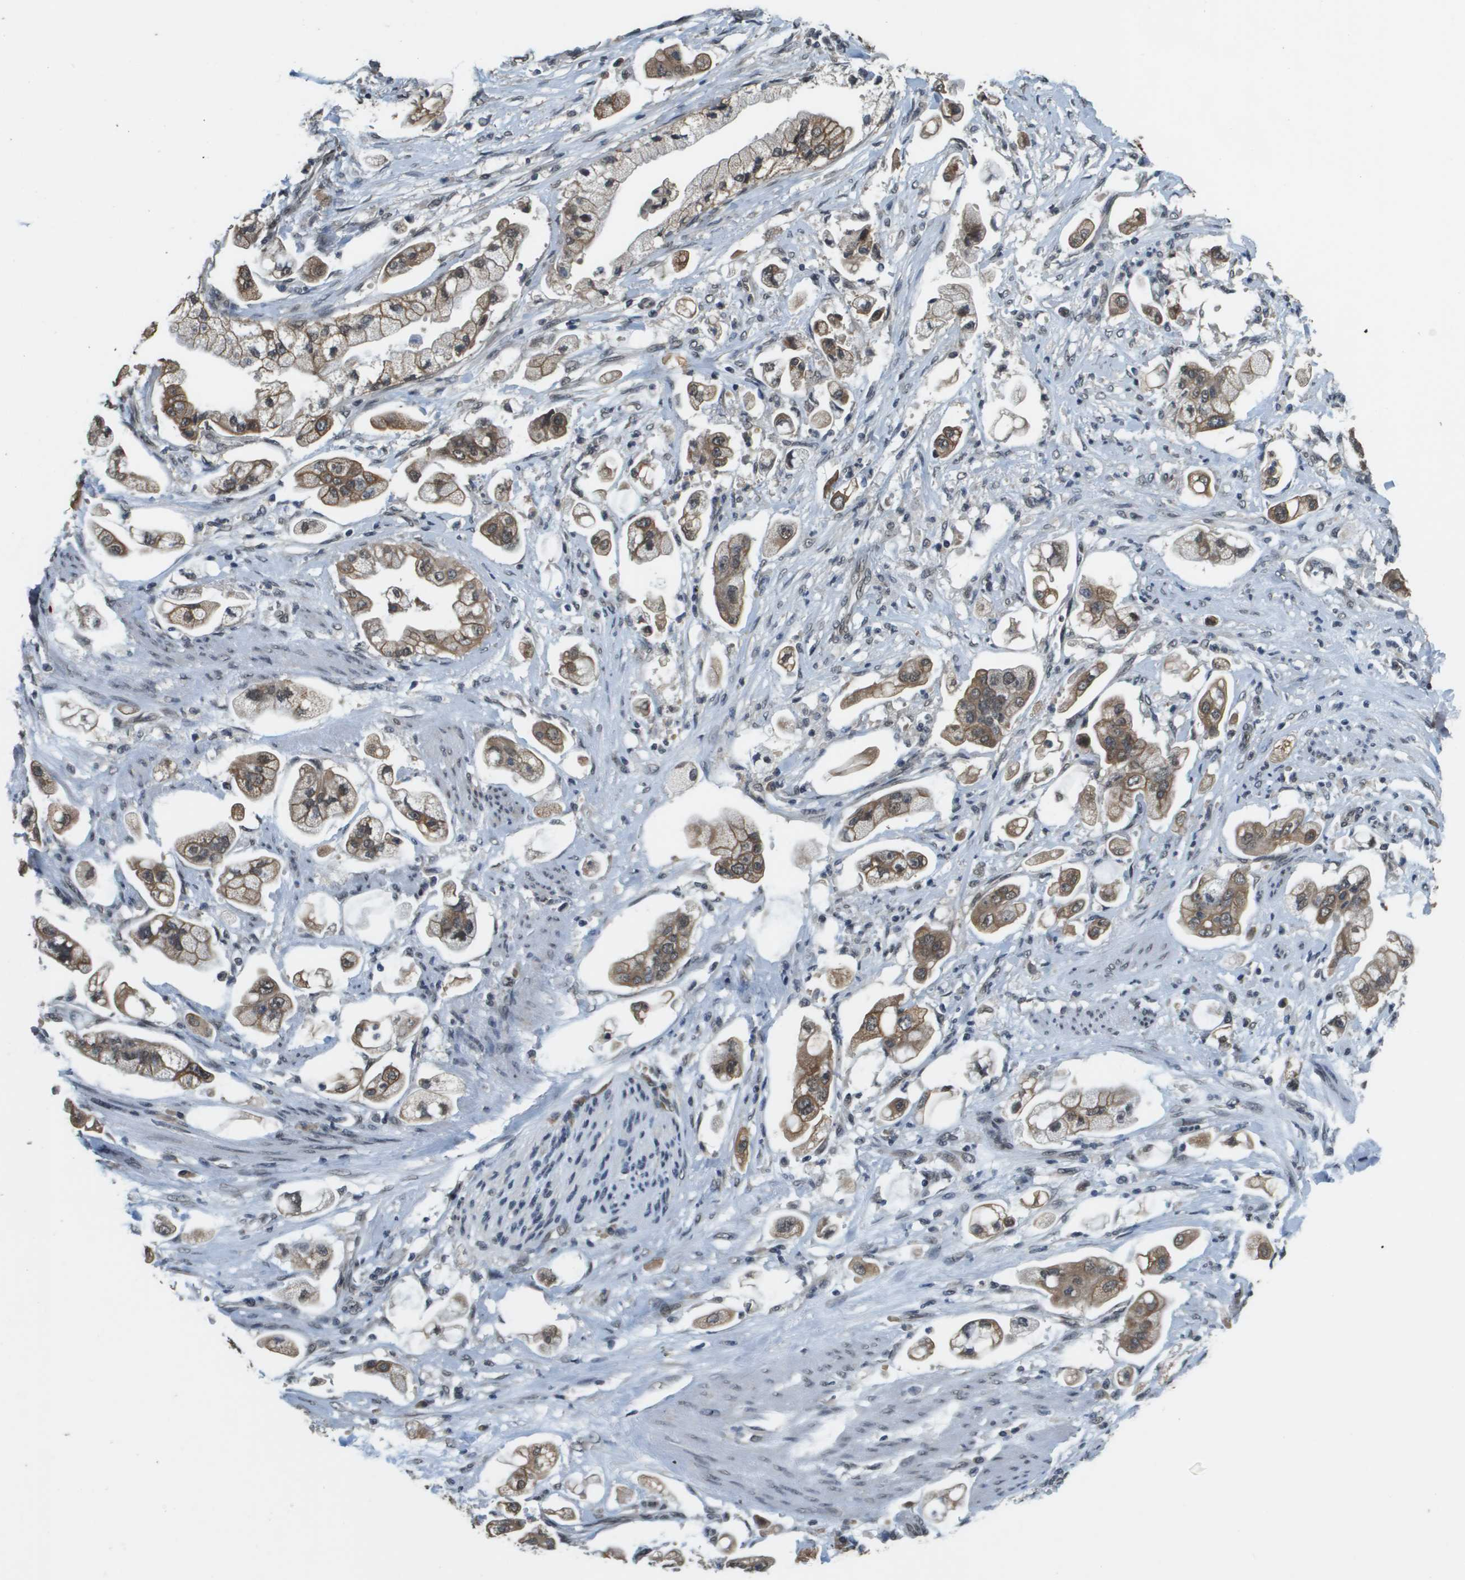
{"staining": {"intensity": "moderate", "quantity": ">75%", "location": "cytoplasmic/membranous"}, "tissue": "stomach cancer", "cell_type": "Tumor cells", "image_type": "cancer", "snomed": [{"axis": "morphology", "description": "Adenocarcinoma, NOS"}, {"axis": "topography", "description": "Stomach"}], "caption": "Stomach cancer (adenocarcinoma) stained with DAB (3,3'-diaminobenzidine) immunohistochemistry shows medium levels of moderate cytoplasmic/membranous staining in about >75% of tumor cells.", "gene": "FANCC", "patient": {"sex": "male", "age": 62}}